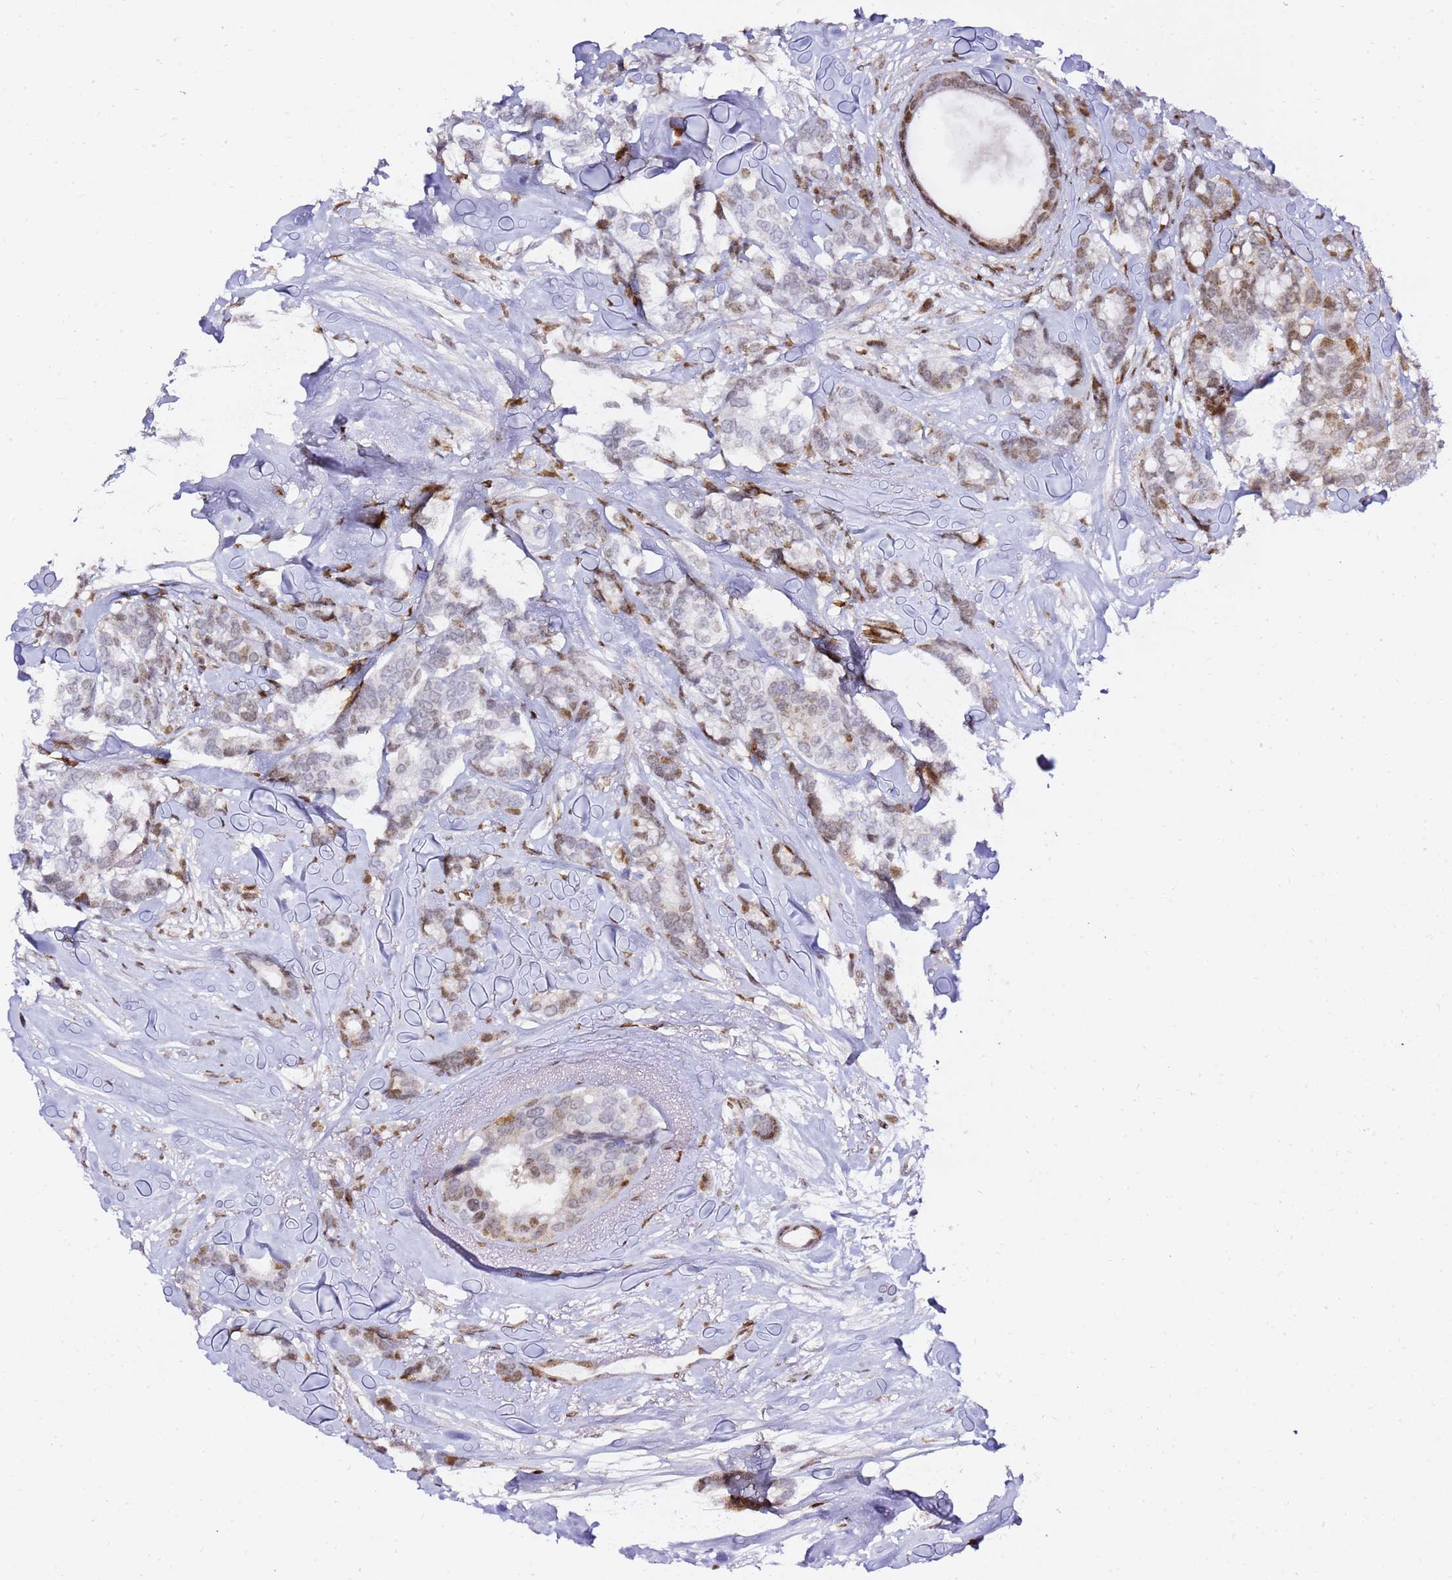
{"staining": {"intensity": "moderate", "quantity": "<25%", "location": "nuclear"}, "tissue": "breast cancer", "cell_type": "Tumor cells", "image_type": "cancer", "snomed": [{"axis": "morphology", "description": "Duct carcinoma"}, {"axis": "topography", "description": "Breast"}], "caption": "IHC image of neoplastic tissue: breast cancer stained using immunohistochemistry reveals low levels of moderate protein expression localized specifically in the nuclear of tumor cells, appearing as a nuclear brown color.", "gene": "GBP2", "patient": {"sex": "female", "age": 87}}